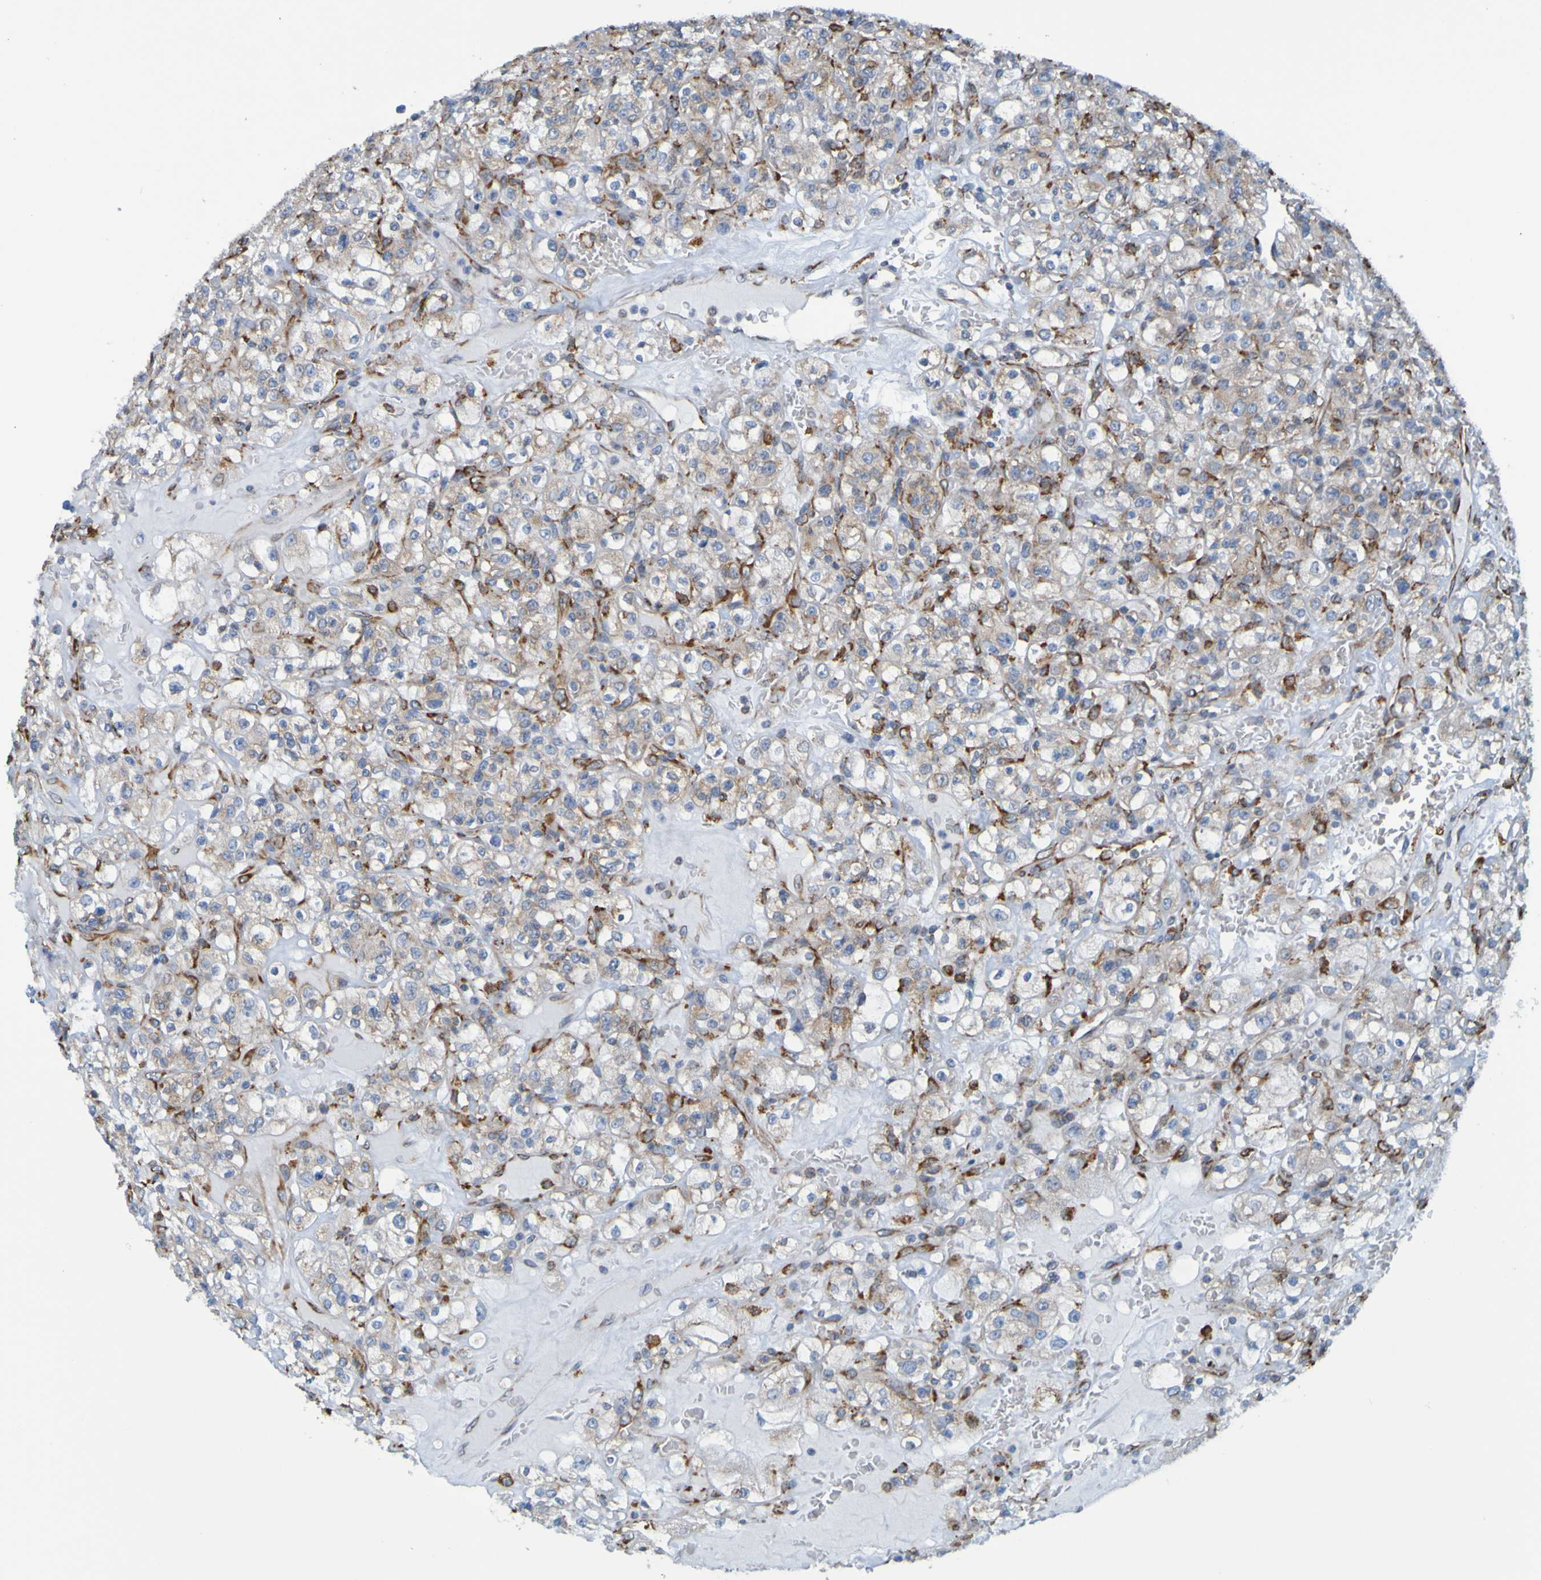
{"staining": {"intensity": "negative", "quantity": "none", "location": "none"}, "tissue": "renal cancer", "cell_type": "Tumor cells", "image_type": "cancer", "snomed": [{"axis": "morphology", "description": "Normal tissue, NOS"}, {"axis": "morphology", "description": "Adenocarcinoma, NOS"}, {"axis": "topography", "description": "Kidney"}], "caption": "Immunohistochemical staining of human renal cancer (adenocarcinoma) demonstrates no significant positivity in tumor cells. (Stains: DAB IHC with hematoxylin counter stain, Microscopy: brightfield microscopy at high magnification).", "gene": "SSR1", "patient": {"sex": "female", "age": 72}}